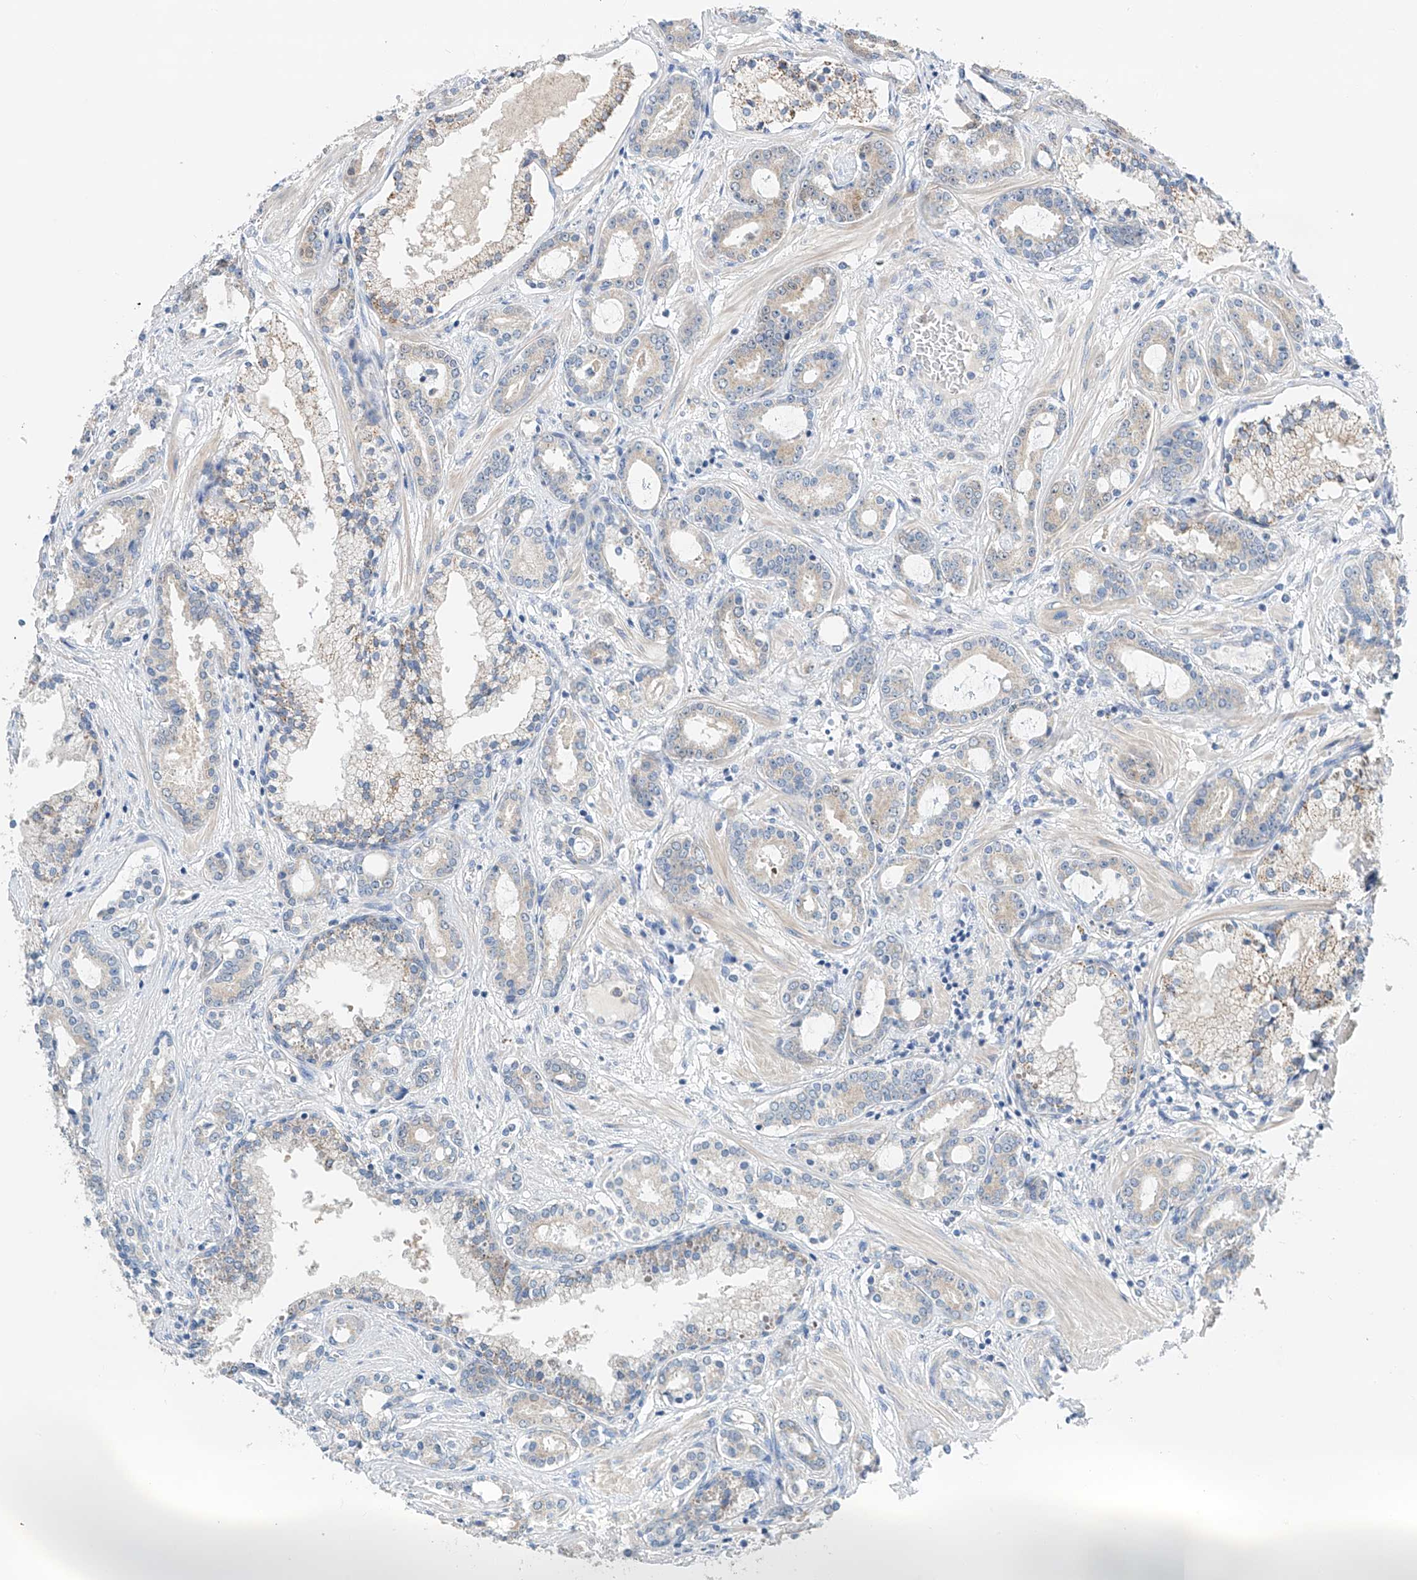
{"staining": {"intensity": "weak", "quantity": "25%-75%", "location": "cytoplasmic/membranous"}, "tissue": "prostate cancer", "cell_type": "Tumor cells", "image_type": "cancer", "snomed": [{"axis": "morphology", "description": "Adenocarcinoma, High grade"}, {"axis": "topography", "description": "Prostate"}], "caption": "Weak cytoplasmic/membranous staining for a protein is present in approximately 25%-75% of tumor cells of prostate cancer using immunohistochemistry (IHC).", "gene": "GPC4", "patient": {"sex": "male", "age": 58}}